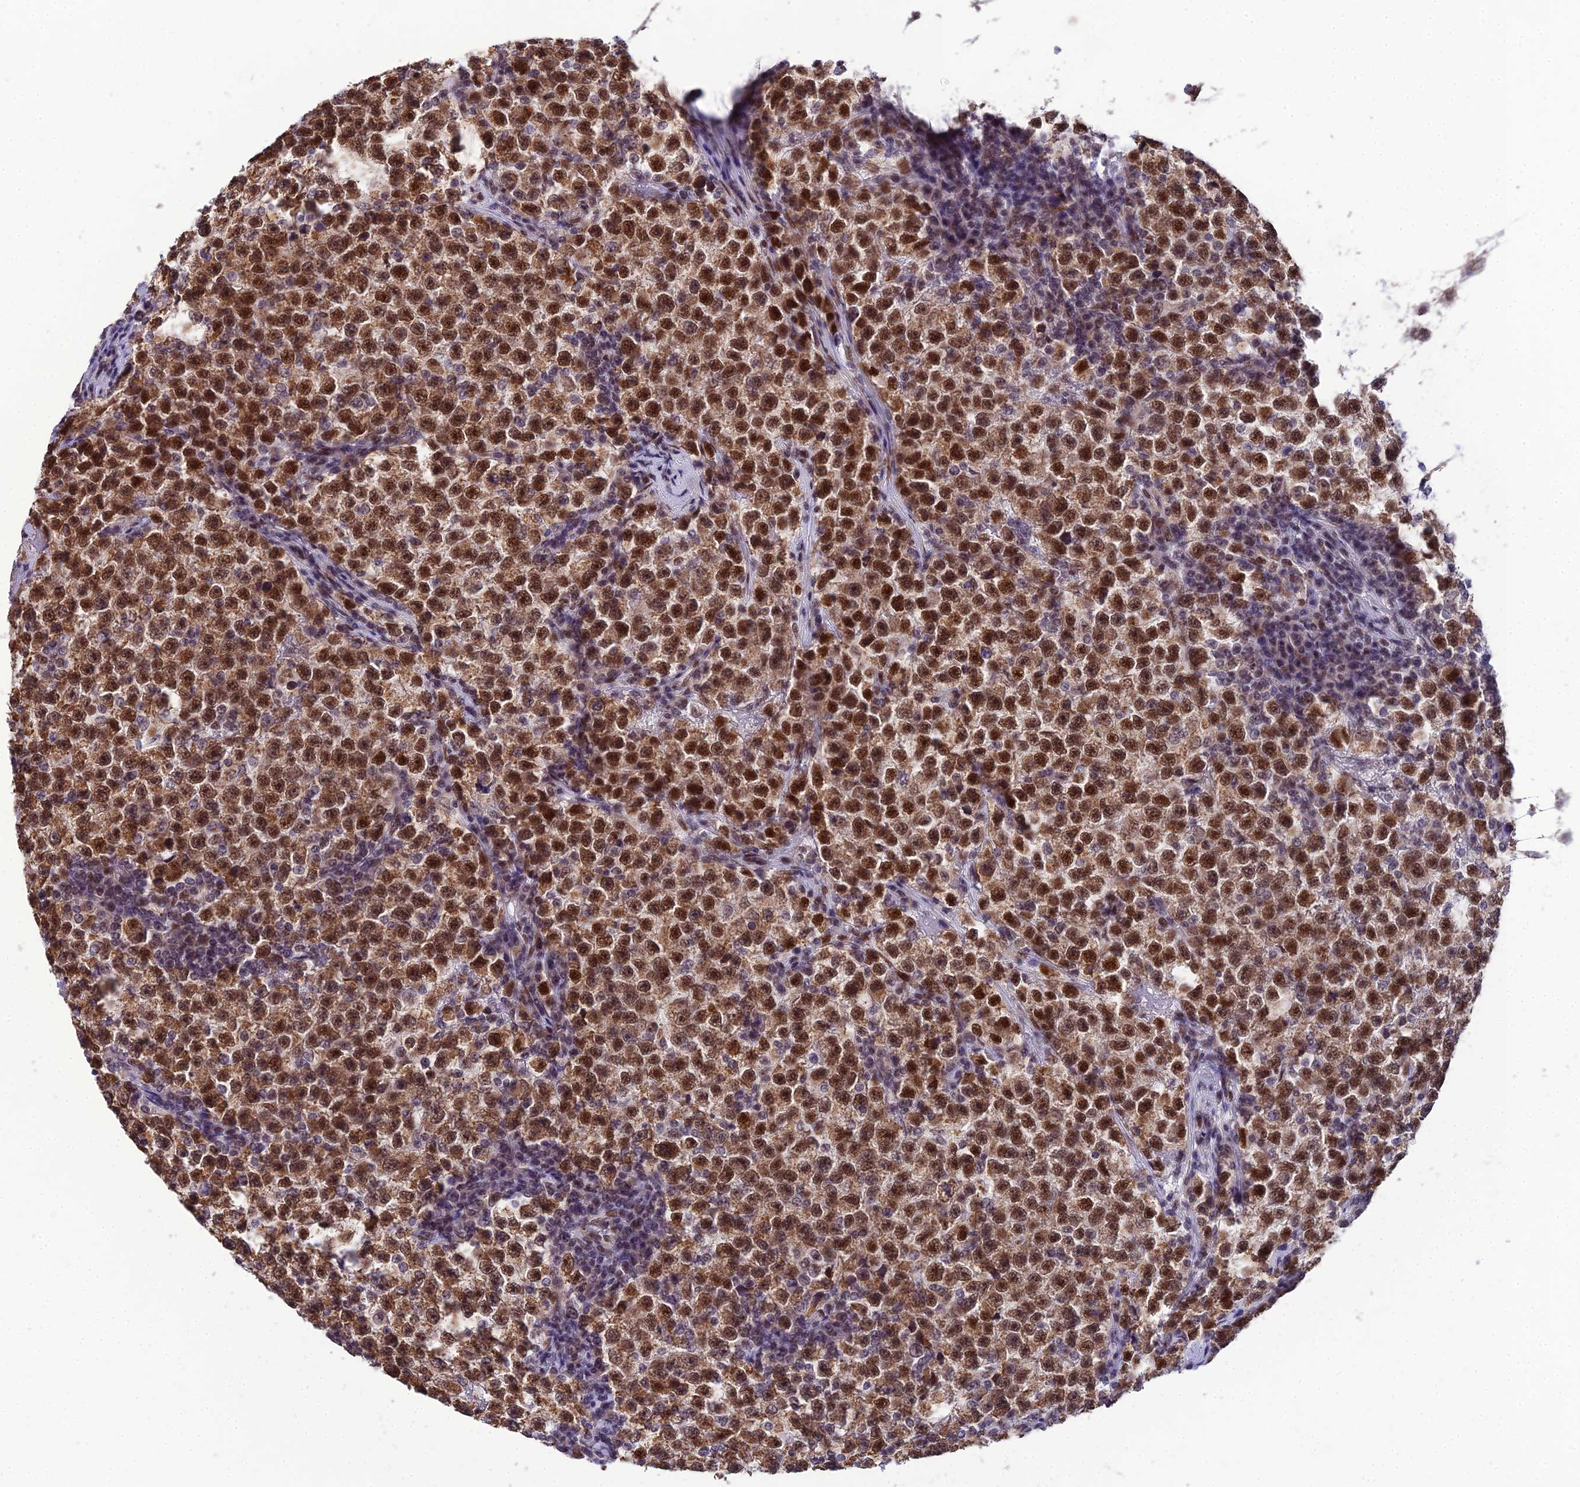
{"staining": {"intensity": "strong", "quantity": ">75%", "location": "nuclear"}, "tissue": "testis cancer", "cell_type": "Tumor cells", "image_type": "cancer", "snomed": [{"axis": "morphology", "description": "Seminoma, NOS"}, {"axis": "topography", "description": "Testis"}], "caption": "IHC of human testis seminoma shows high levels of strong nuclear positivity in approximately >75% of tumor cells.", "gene": "C2orf49", "patient": {"sex": "male", "age": 22}}